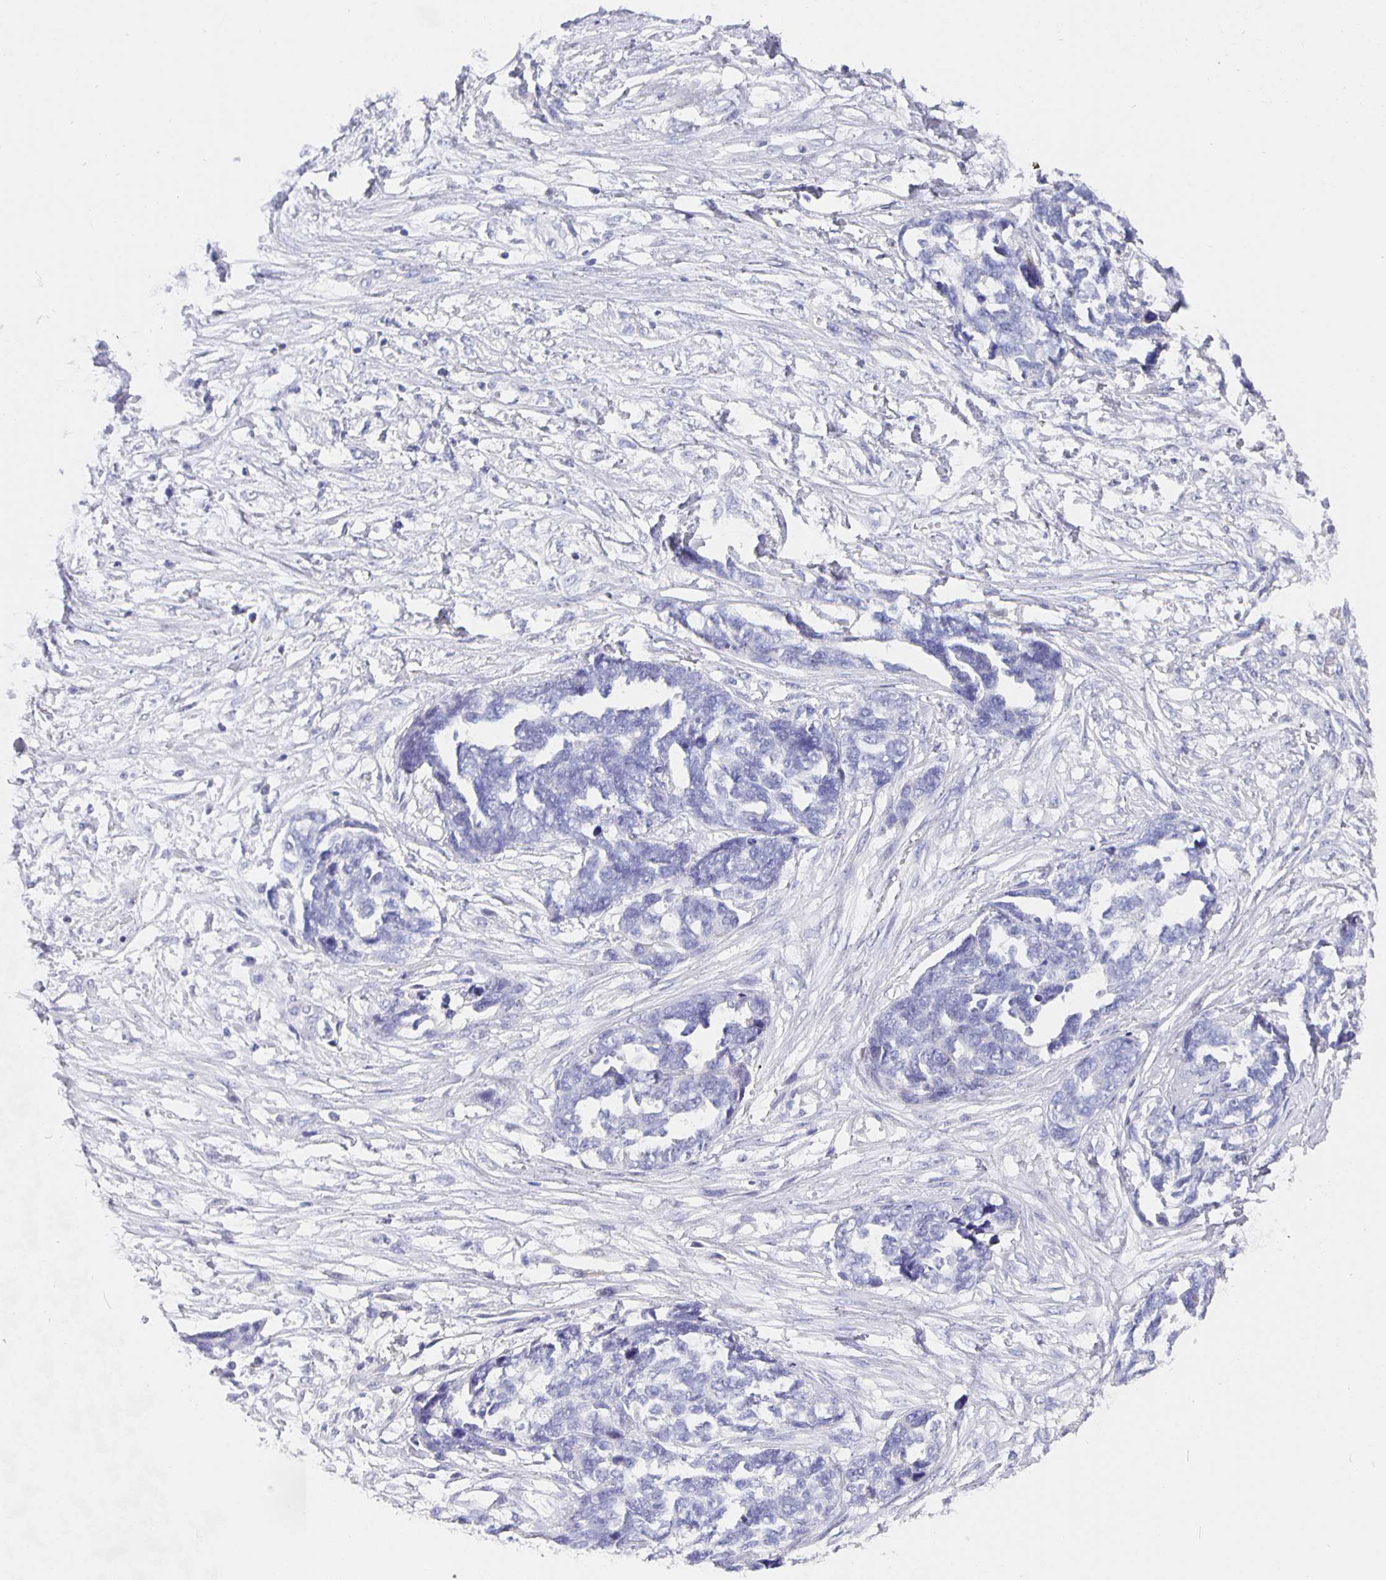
{"staining": {"intensity": "negative", "quantity": "none", "location": "none"}, "tissue": "ovarian cancer", "cell_type": "Tumor cells", "image_type": "cancer", "snomed": [{"axis": "morphology", "description": "Cystadenocarcinoma, serous, NOS"}, {"axis": "topography", "description": "Ovary"}], "caption": "The photomicrograph demonstrates no significant positivity in tumor cells of ovarian cancer (serous cystadenocarcinoma).", "gene": "CFAP74", "patient": {"sex": "female", "age": 69}}